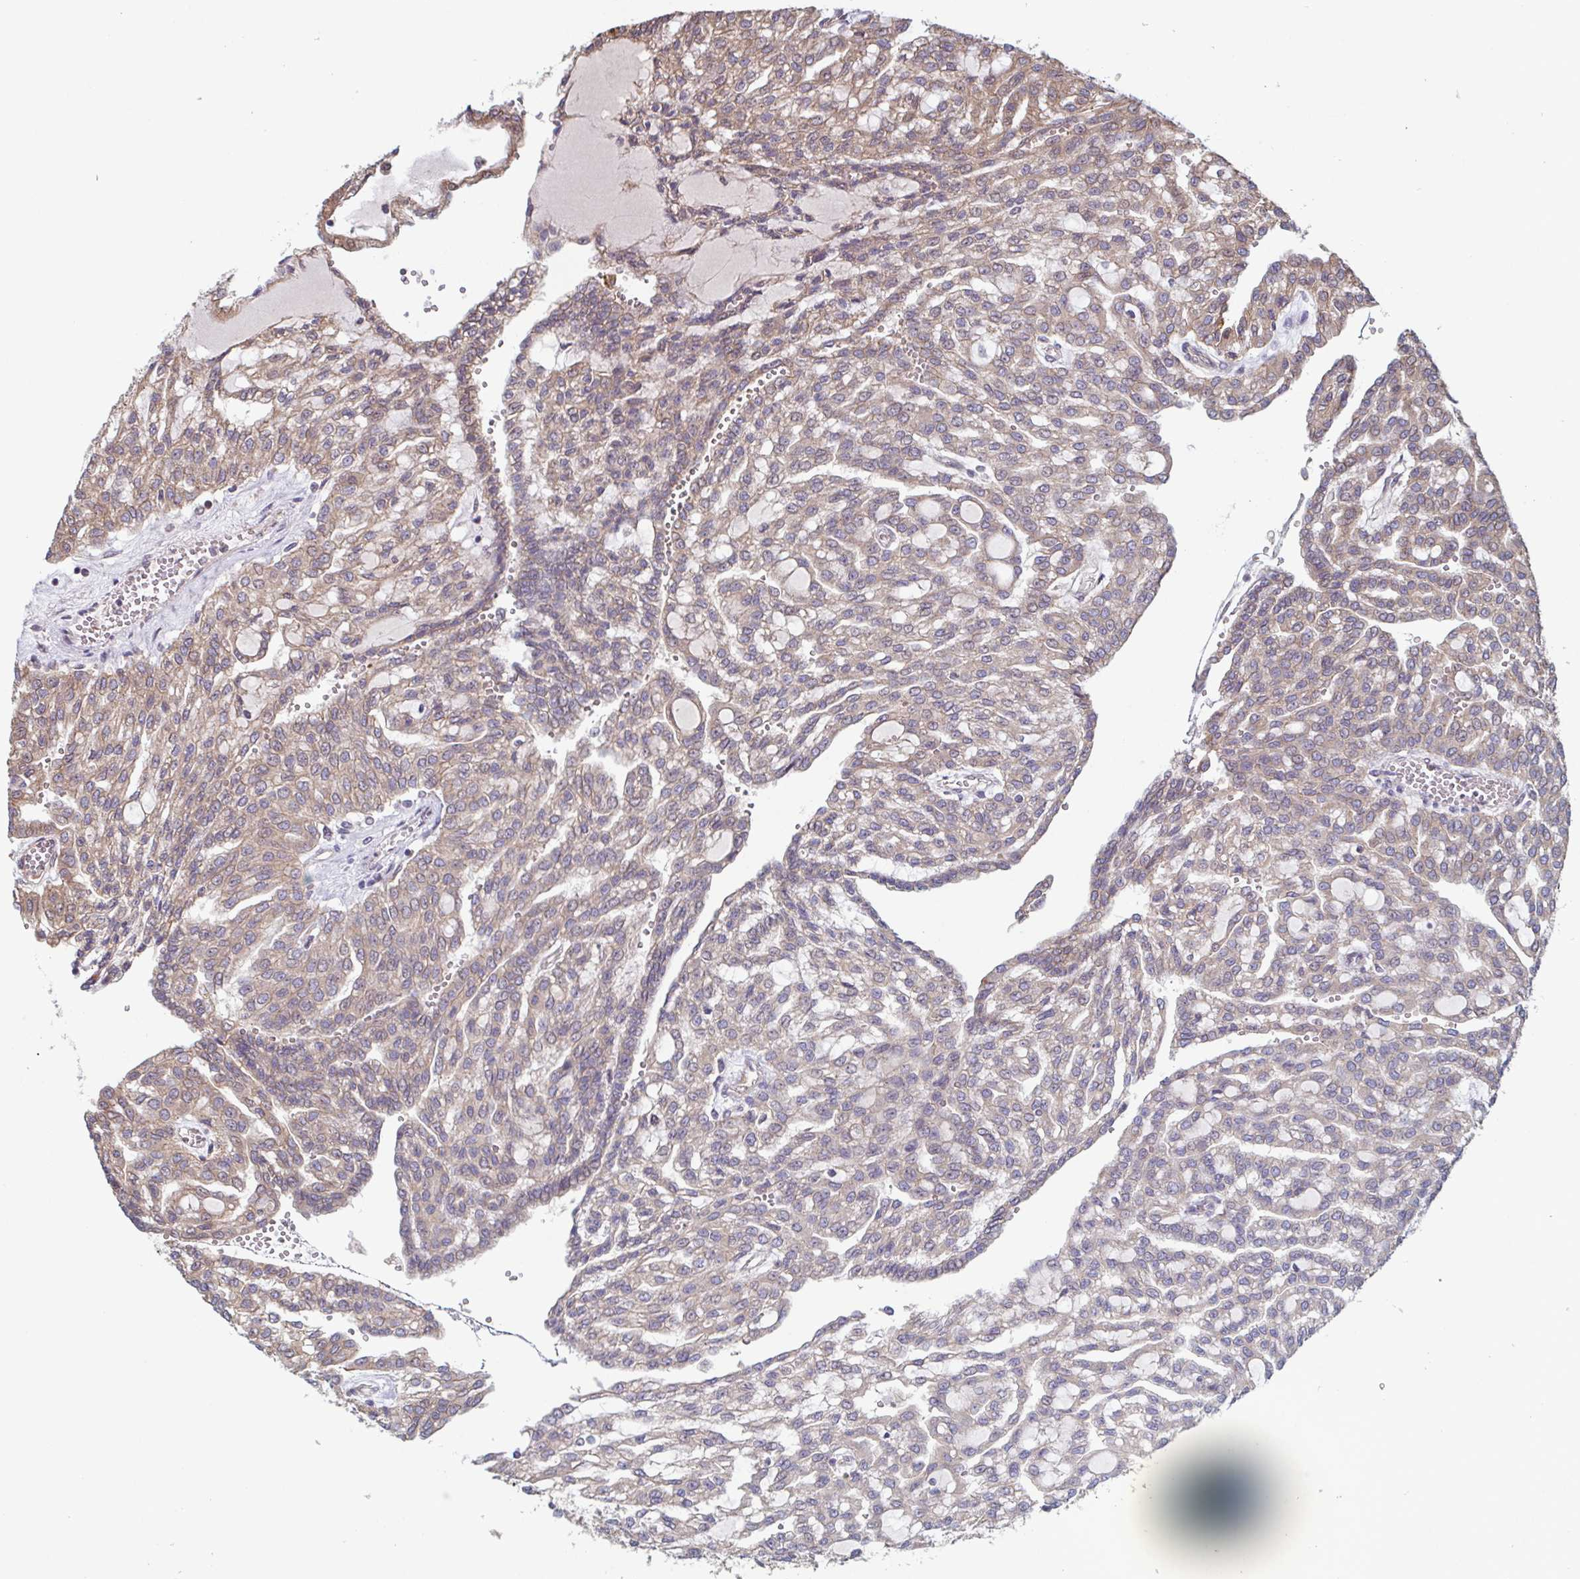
{"staining": {"intensity": "weak", "quantity": "25%-75%", "location": "cytoplasmic/membranous"}, "tissue": "renal cancer", "cell_type": "Tumor cells", "image_type": "cancer", "snomed": [{"axis": "morphology", "description": "Adenocarcinoma, NOS"}, {"axis": "topography", "description": "Kidney"}], "caption": "Renal adenocarcinoma stained with a protein marker demonstrates weak staining in tumor cells.", "gene": "COPB1", "patient": {"sex": "male", "age": 63}}